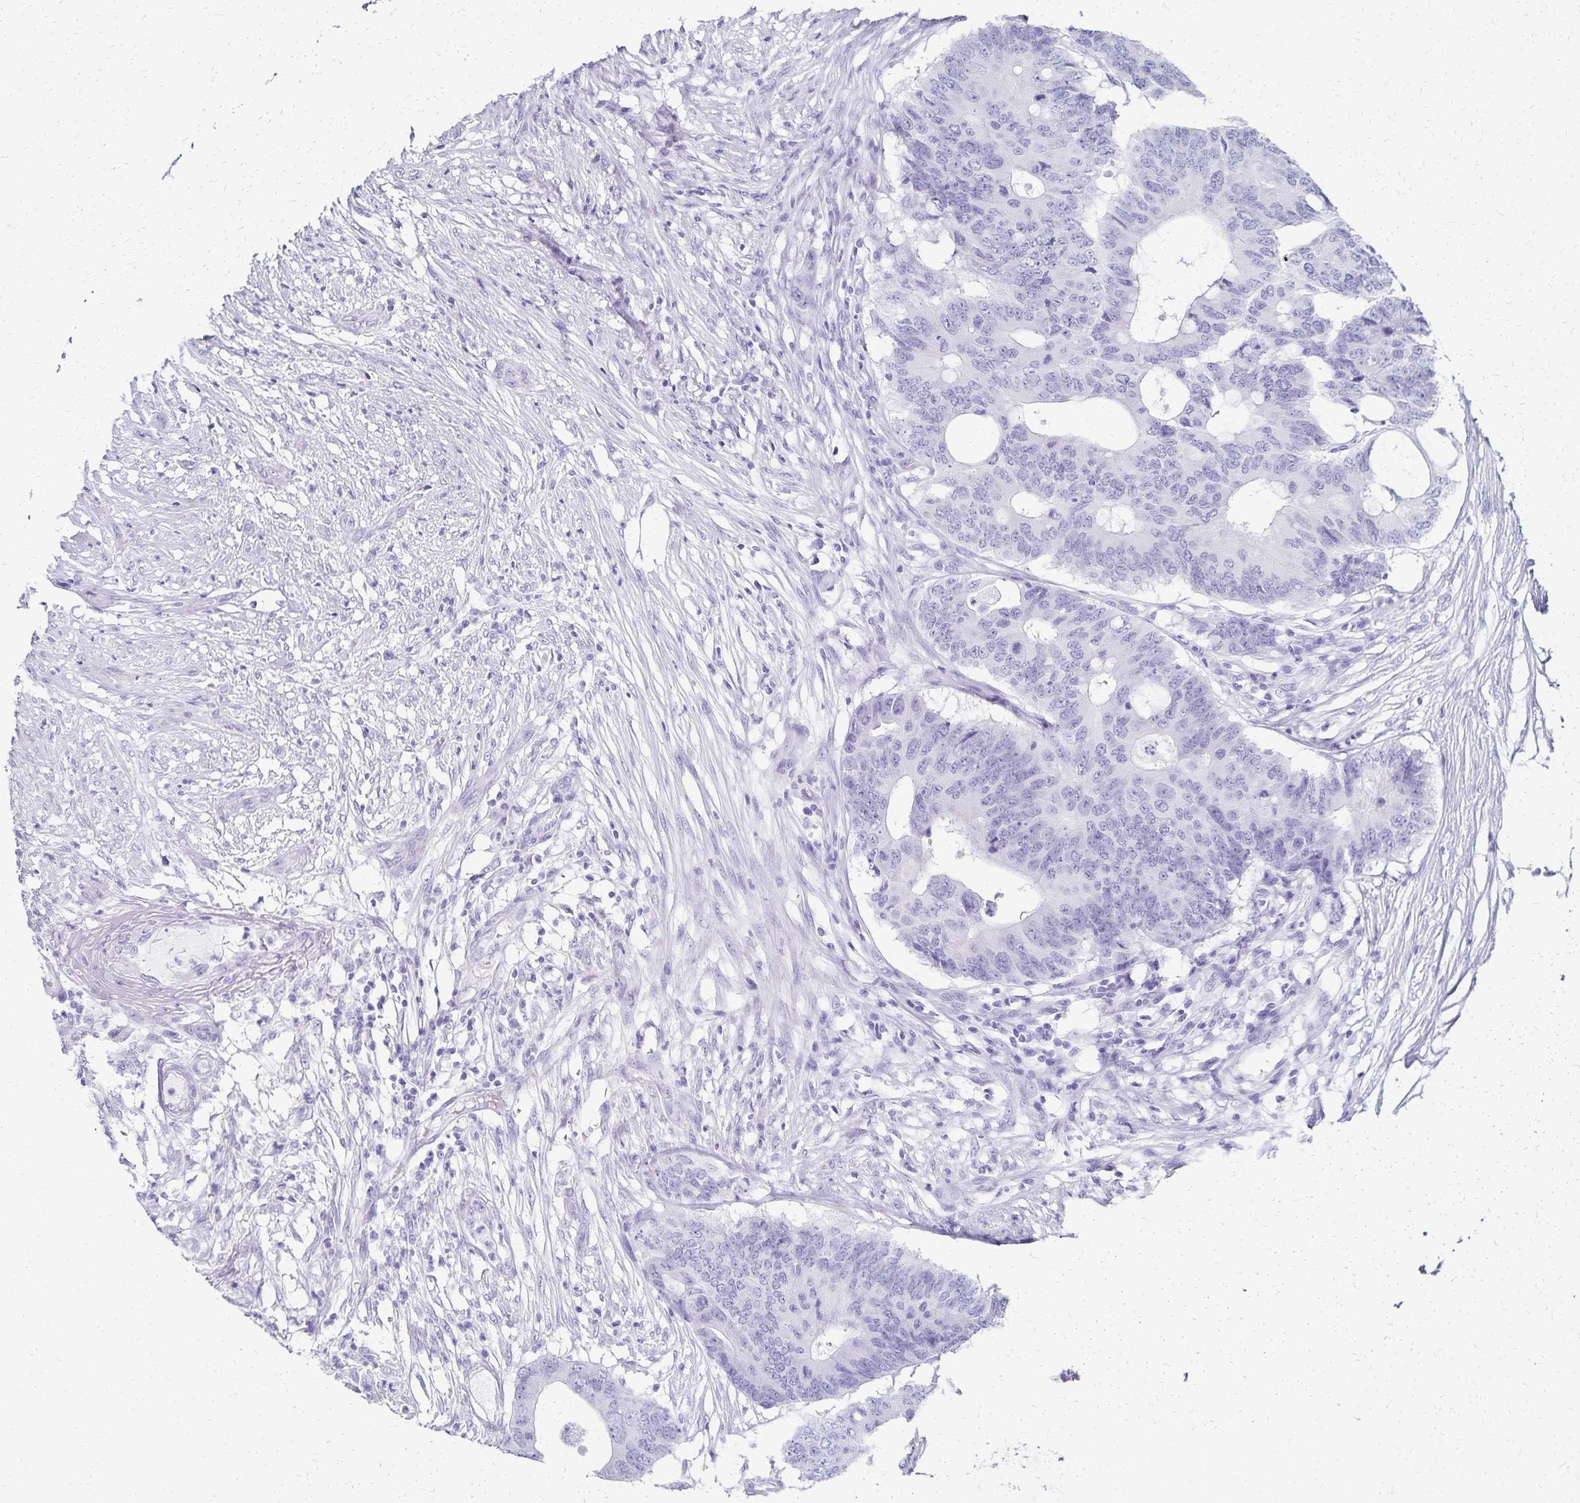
{"staining": {"intensity": "negative", "quantity": "none", "location": "none"}, "tissue": "colorectal cancer", "cell_type": "Tumor cells", "image_type": "cancer", "snomed": [{"axis": "morphology", "description": "Adenocarcinoma, NOS"}, {"axis": "topography", "description": "Colon"}], "caption": "There is no significant positivity in tumor cells of colorectal cancer (adenocarcinoma). (Immunohistochemistry (ihc), brightfield microscopy, high magnification).", "gene": "GIP", "patient": {"sex": "male", "age": 71}}